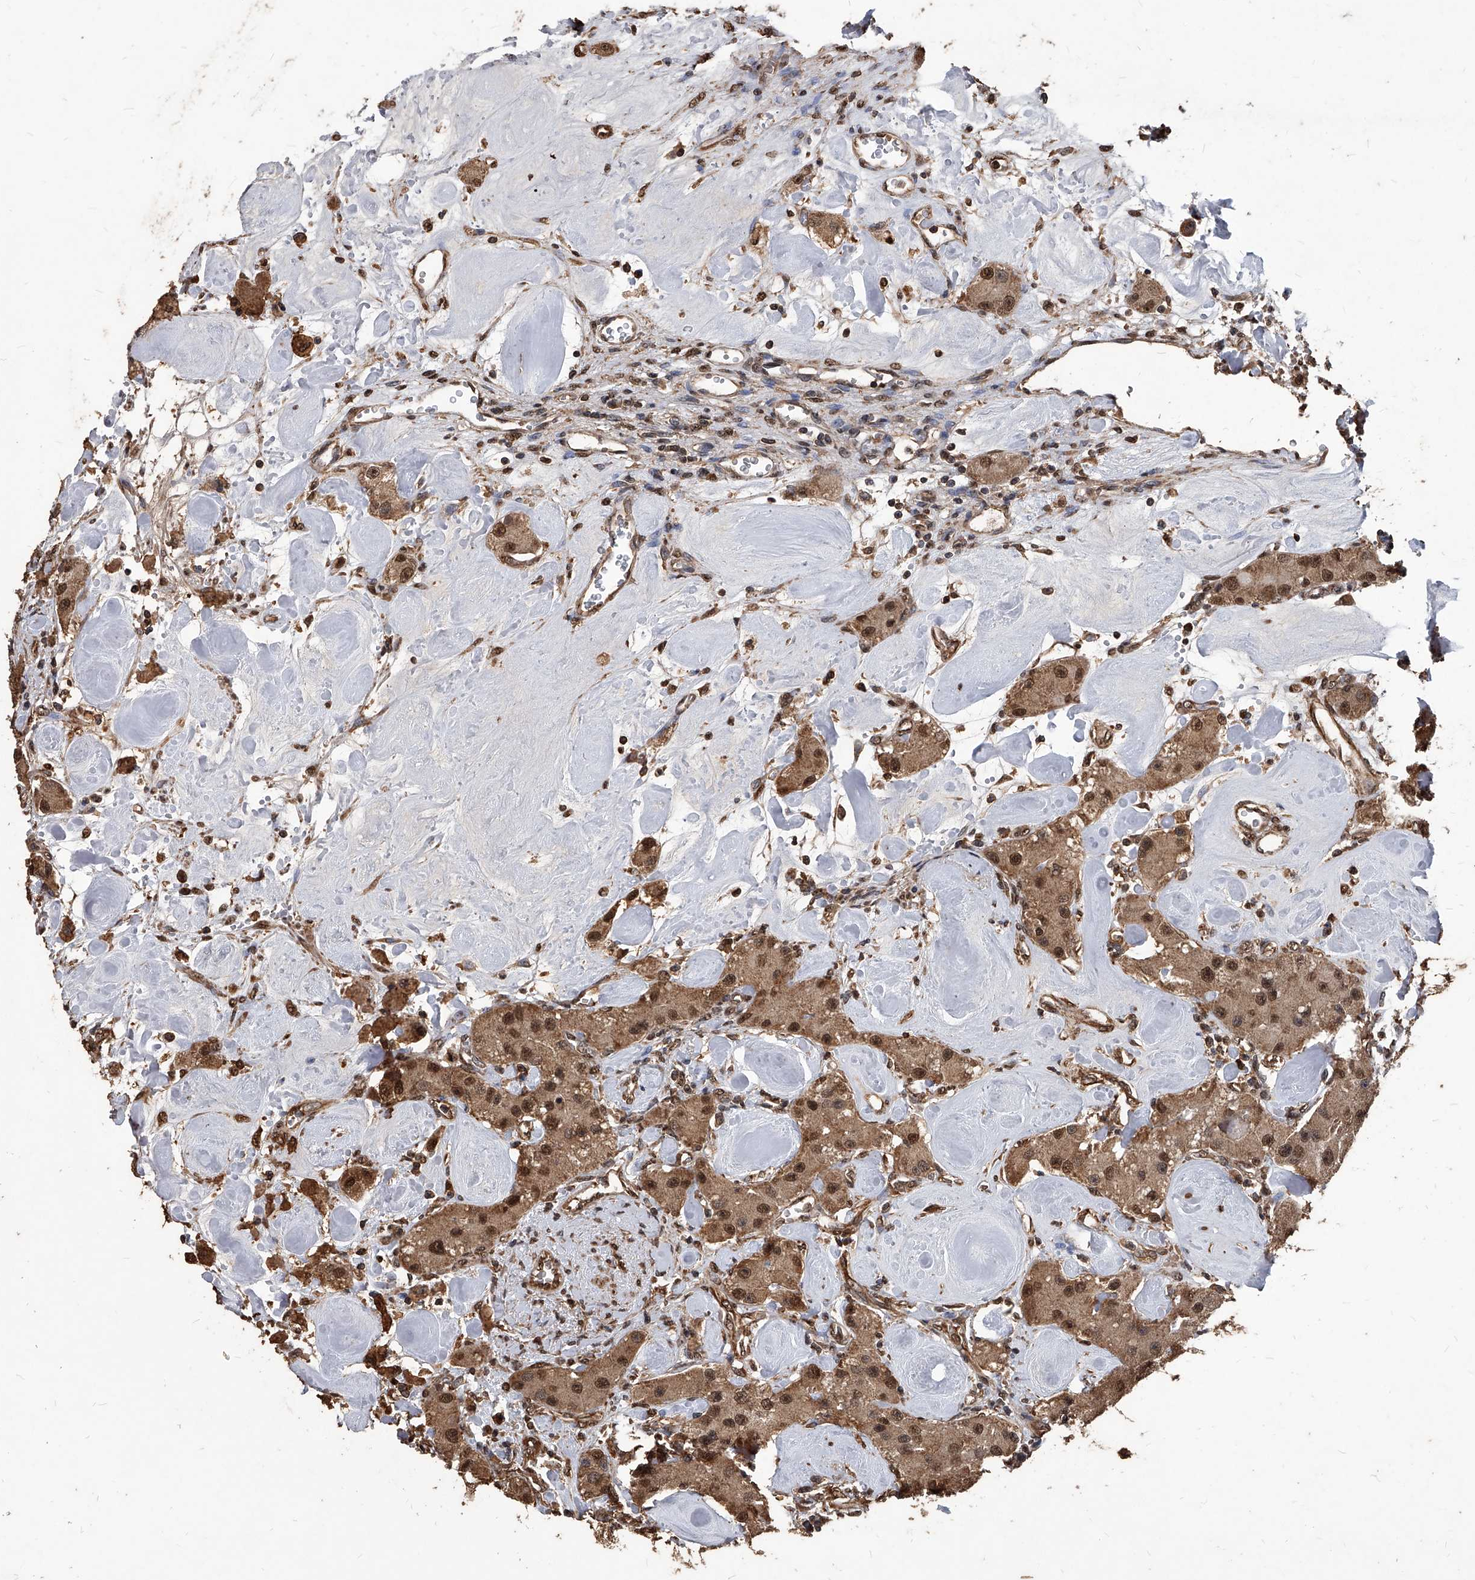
{"staining": {"intensity": "moderate", "quantity": ">75%", "location": "cytoplasmic/membranous,nuclear"}, "tissue": "carcinoid", "cell_type": "Tumor cells", "image_type": "cancer", "snomed": [{"axis": "morphology", "description": "Carcinoid, malignant, NOS"}, {"axis": "topography", "description": "Pancreas"}], "caption": "Protein positivity by immunohistochemistry displays moderate cytoplasmic/membranous and nuclear expression in approximately >75% of tumor cells in carcinoid (malignant). (DAB = brown stain, brightfield microscopy at high magnification).", "gene": "FBXL4", "patient": {"sex": "male", "age": 41}}